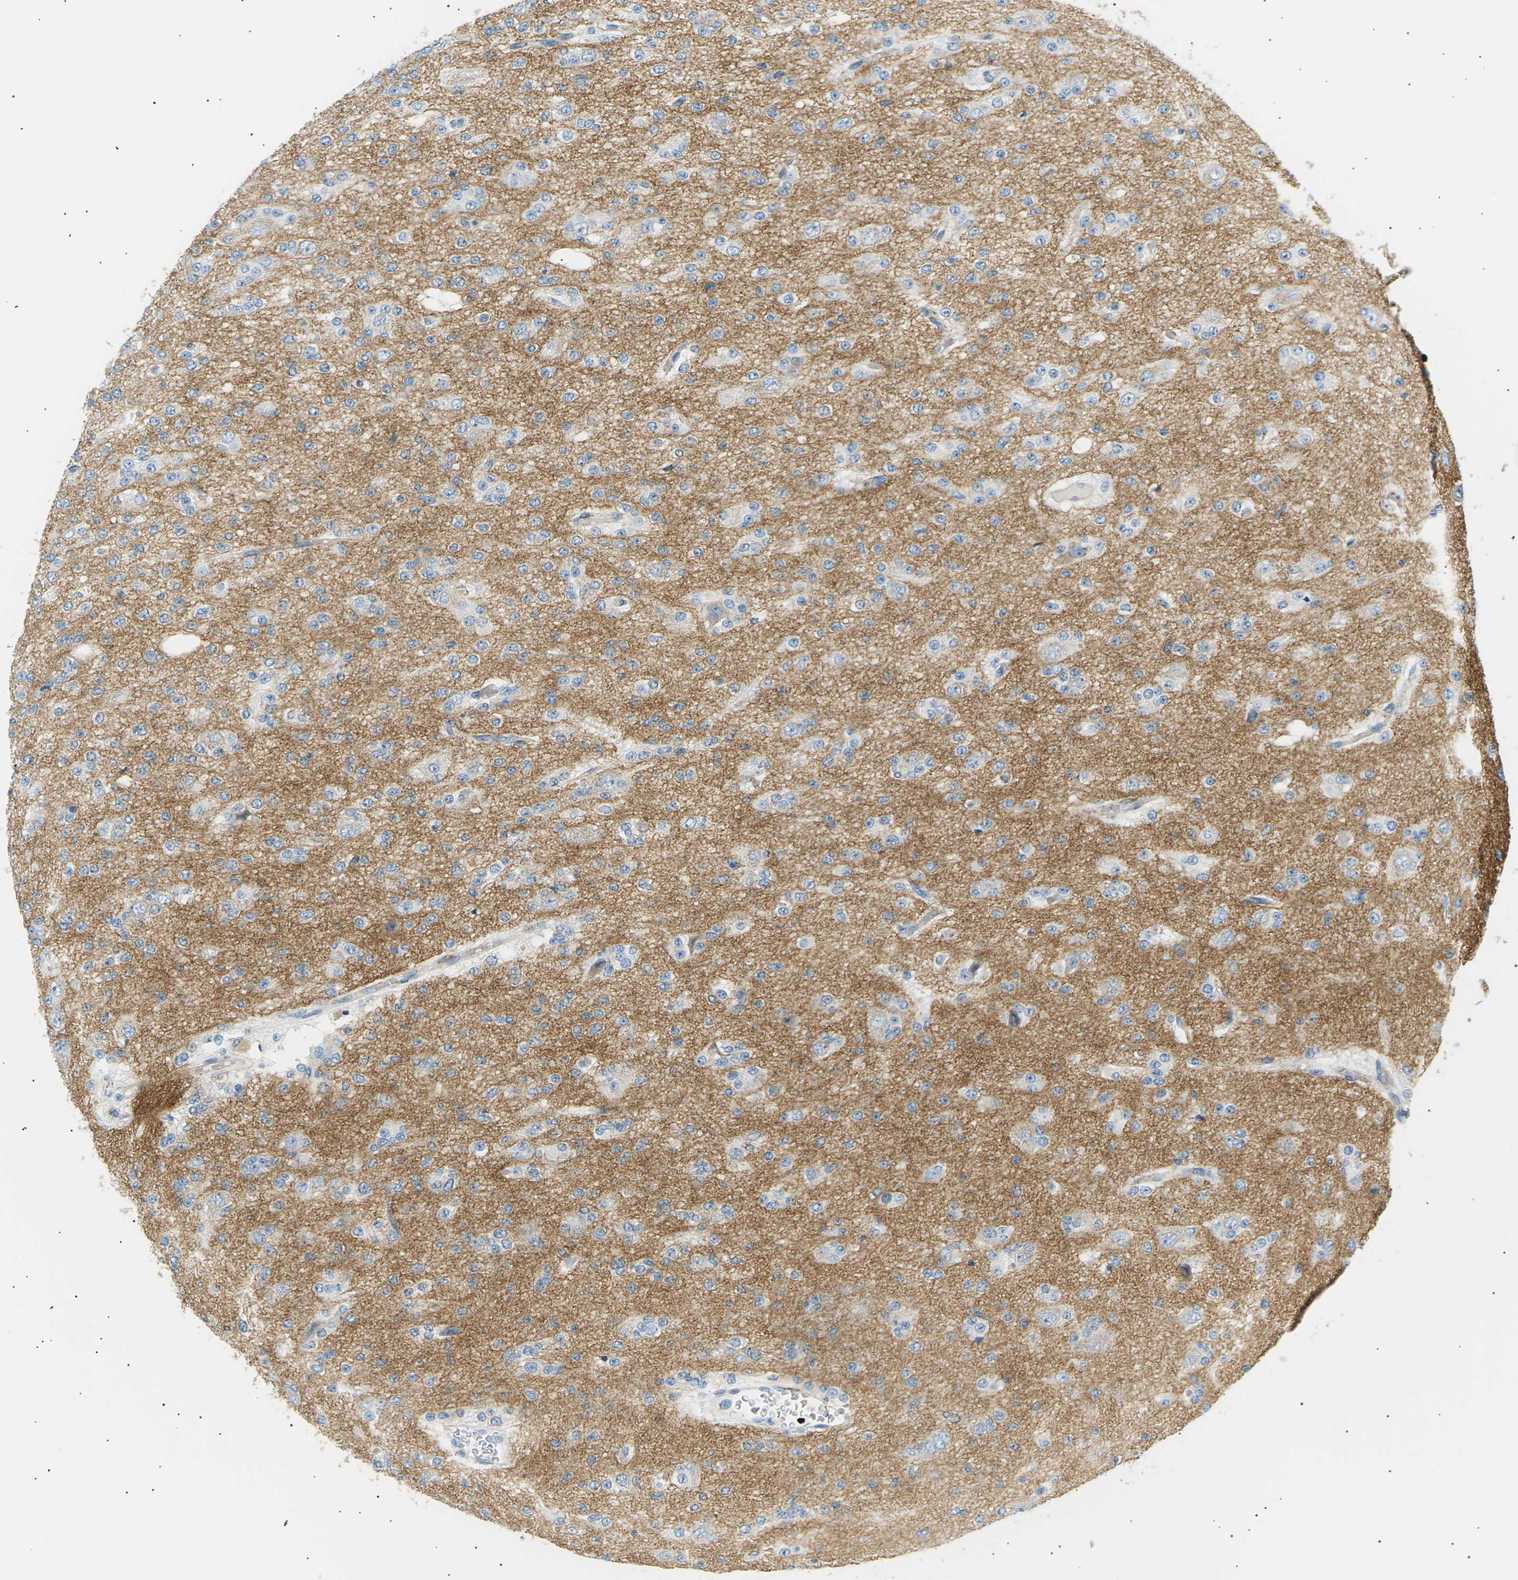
{"staining": {"intensity": "weak", "quantity": "<25%", "location": "cytoplasmic/membranous"}, "tissue": "glioma", "cell_type": "Tumor cells", "image_type": "cancer", "snomed": [{"axis": "morphology", "description": "Glioma, malignant, Low grade"}, {"axis": "topography", "description": "Brain"}], "caption": "Low-grade glioma (malignant) was stained to show a protein in brown. There is no significant expression in tumor cells.", "gene": "SEPTIN5", "patient": {"sex": "male", "age": 38}}